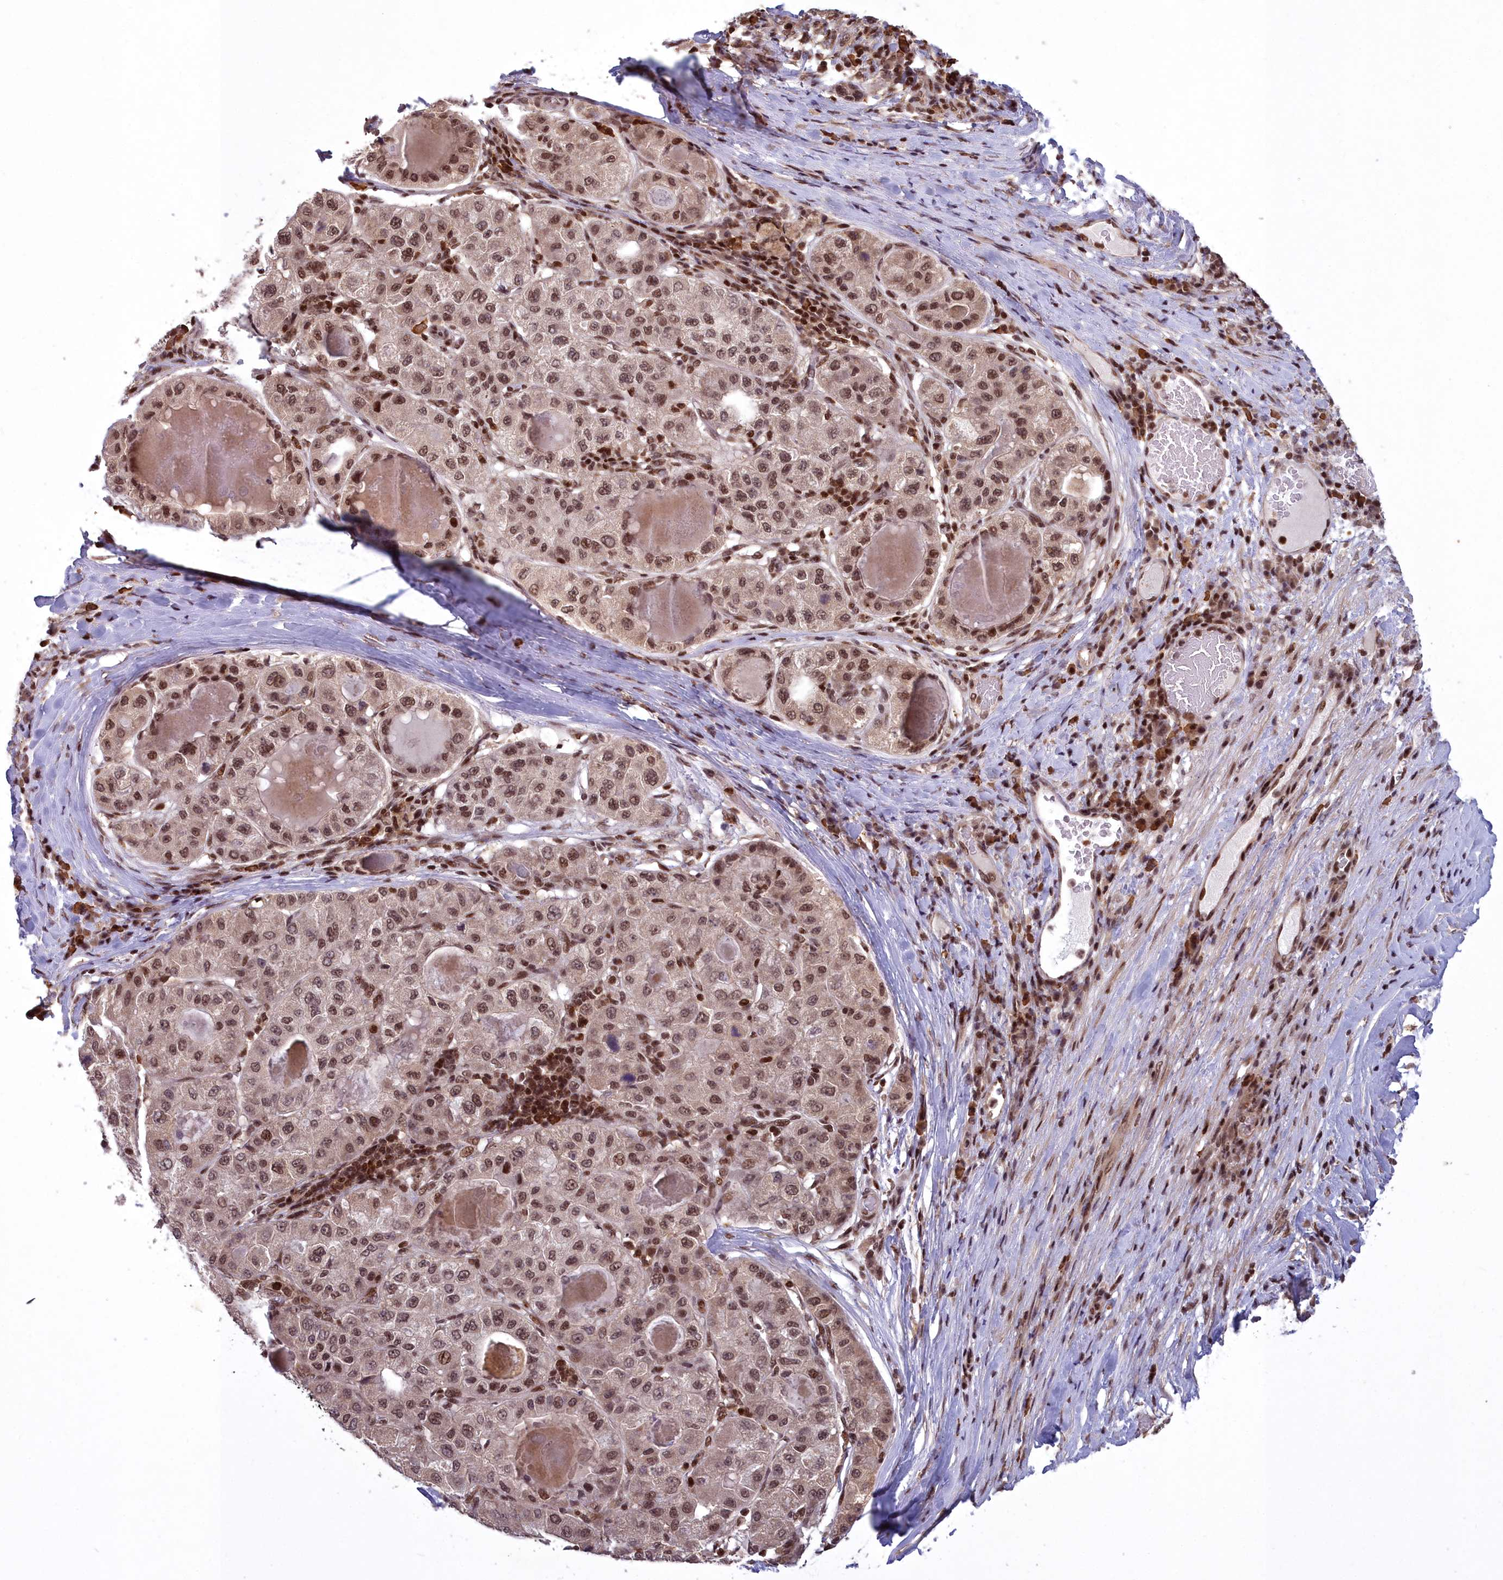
{"staining": {"intensity": "moderate", "quantity": ">75%", "location": "nuclear"}, "tissue": "liver cancer", "cell_type": "Tumor cells", "image_type": "cancer", "snomed": [{"axis": "morphology", "description": "Carcinoma, Hepatocellular, NOS"}, {"axis": "topography", "description": "Liver"}], "caption": "Hepatocellular carcinoma (liver) tissue shows moderate nuclear positivity in approximately >75% of tumor cells, visualized by immunohistochemistry. The protein is stained brown, and the nuclei are stained in blue (DAB IHC with brightfield microscopy, high magnification).", "gene": "GMEB1", "patient": {"sex": "male", "age": 80}}